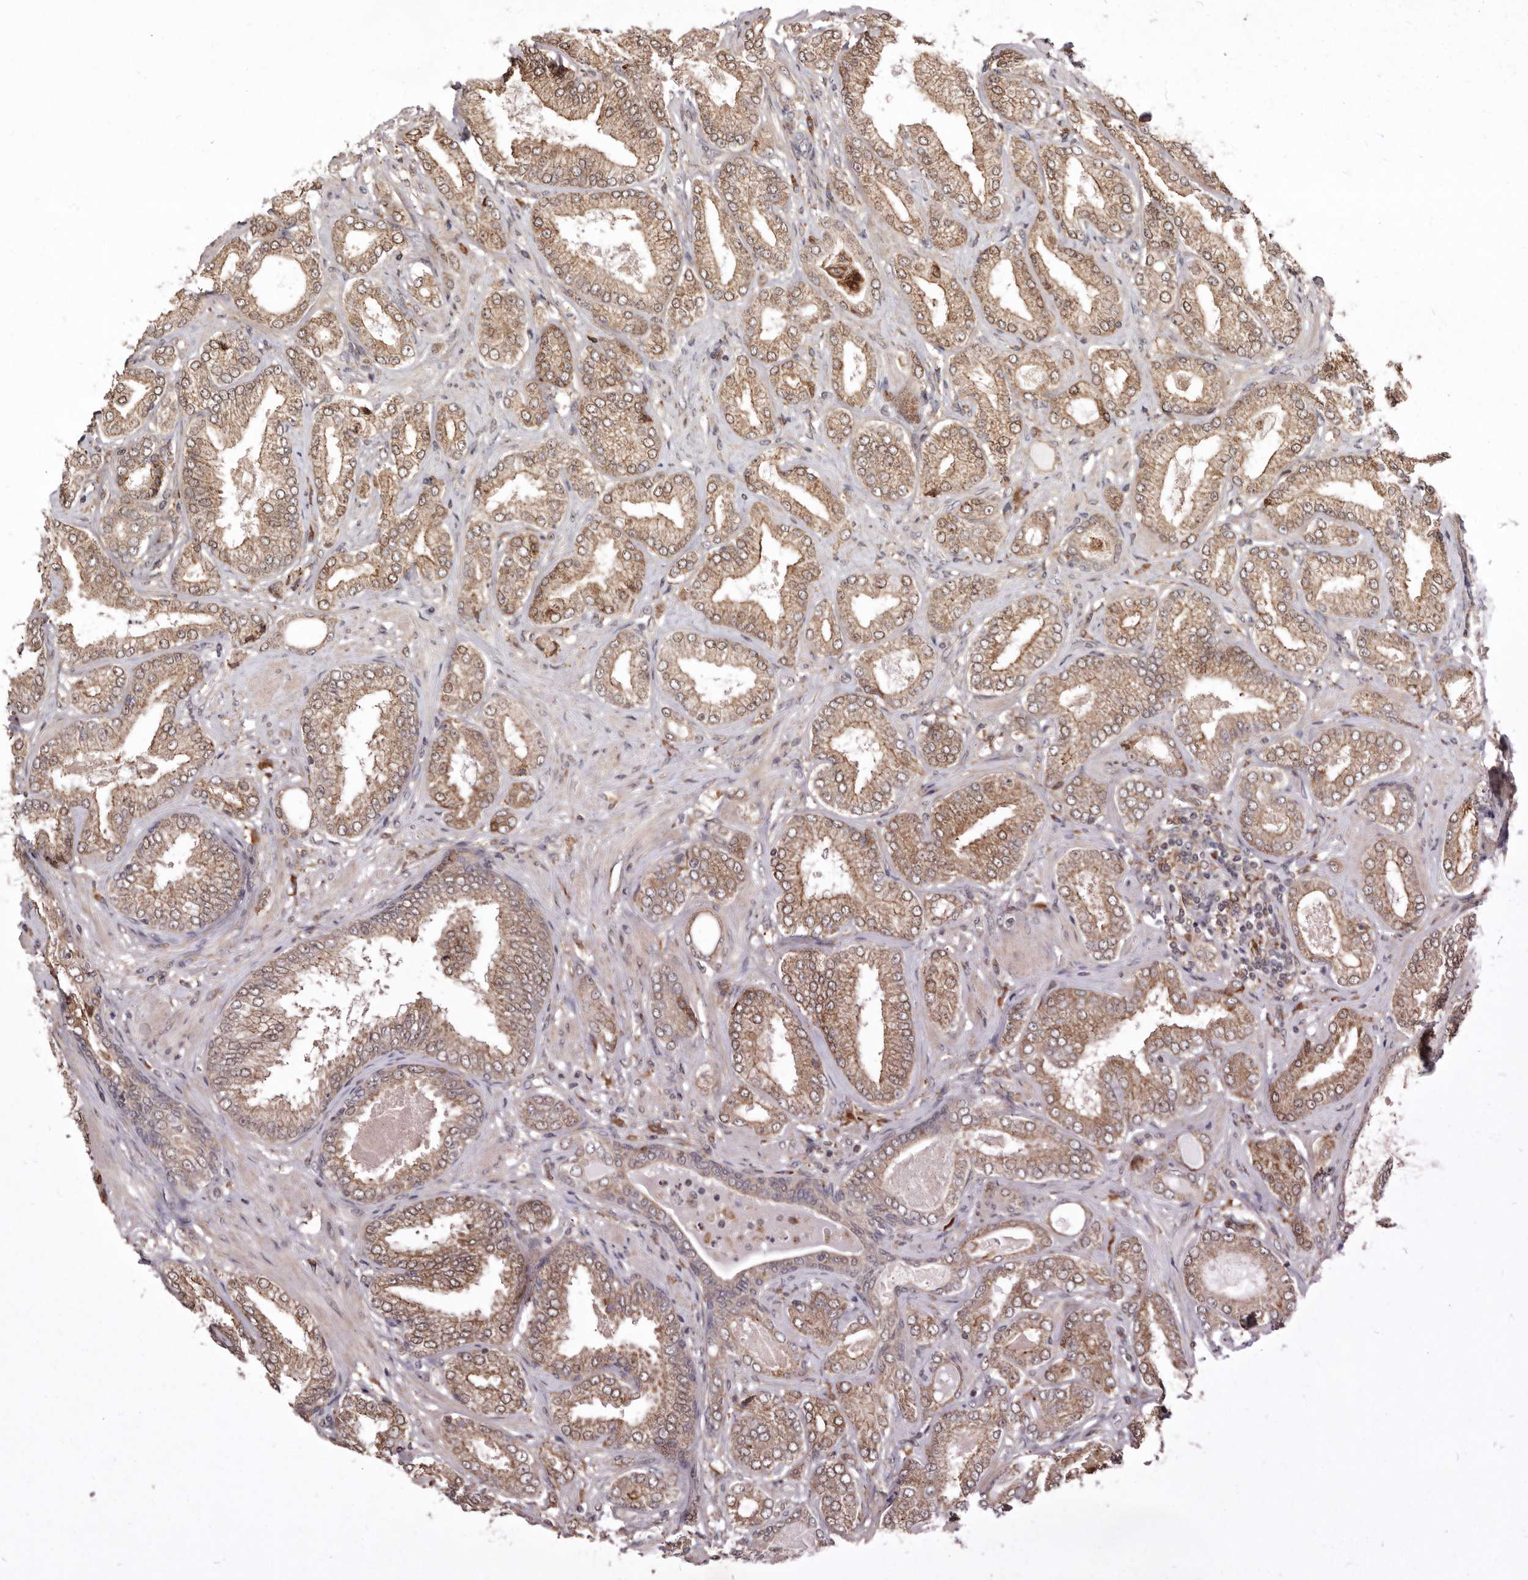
{"staining": {"intensity": "moderate", "quantity": ">75%", "location": "cytoplasmic/membranous"}, "tissue": "prostate cancer", "cell_type": "Tumor cells", "image_type": "cancer", "snomed": [{"axis": "morphology", "description": "Adenocarcinoma, Low grade"}, {"axis": "topography", "description": "Prostate"}], "caption": "This is an image of immunohistochemistry staining of prostate adenocarcinoma (low-grade), which shows moderate staining in the cytoplasmic/membranous of tumor cells.", "gene": "RRM2B", "patient": {"sex": "male", "age": 63}}